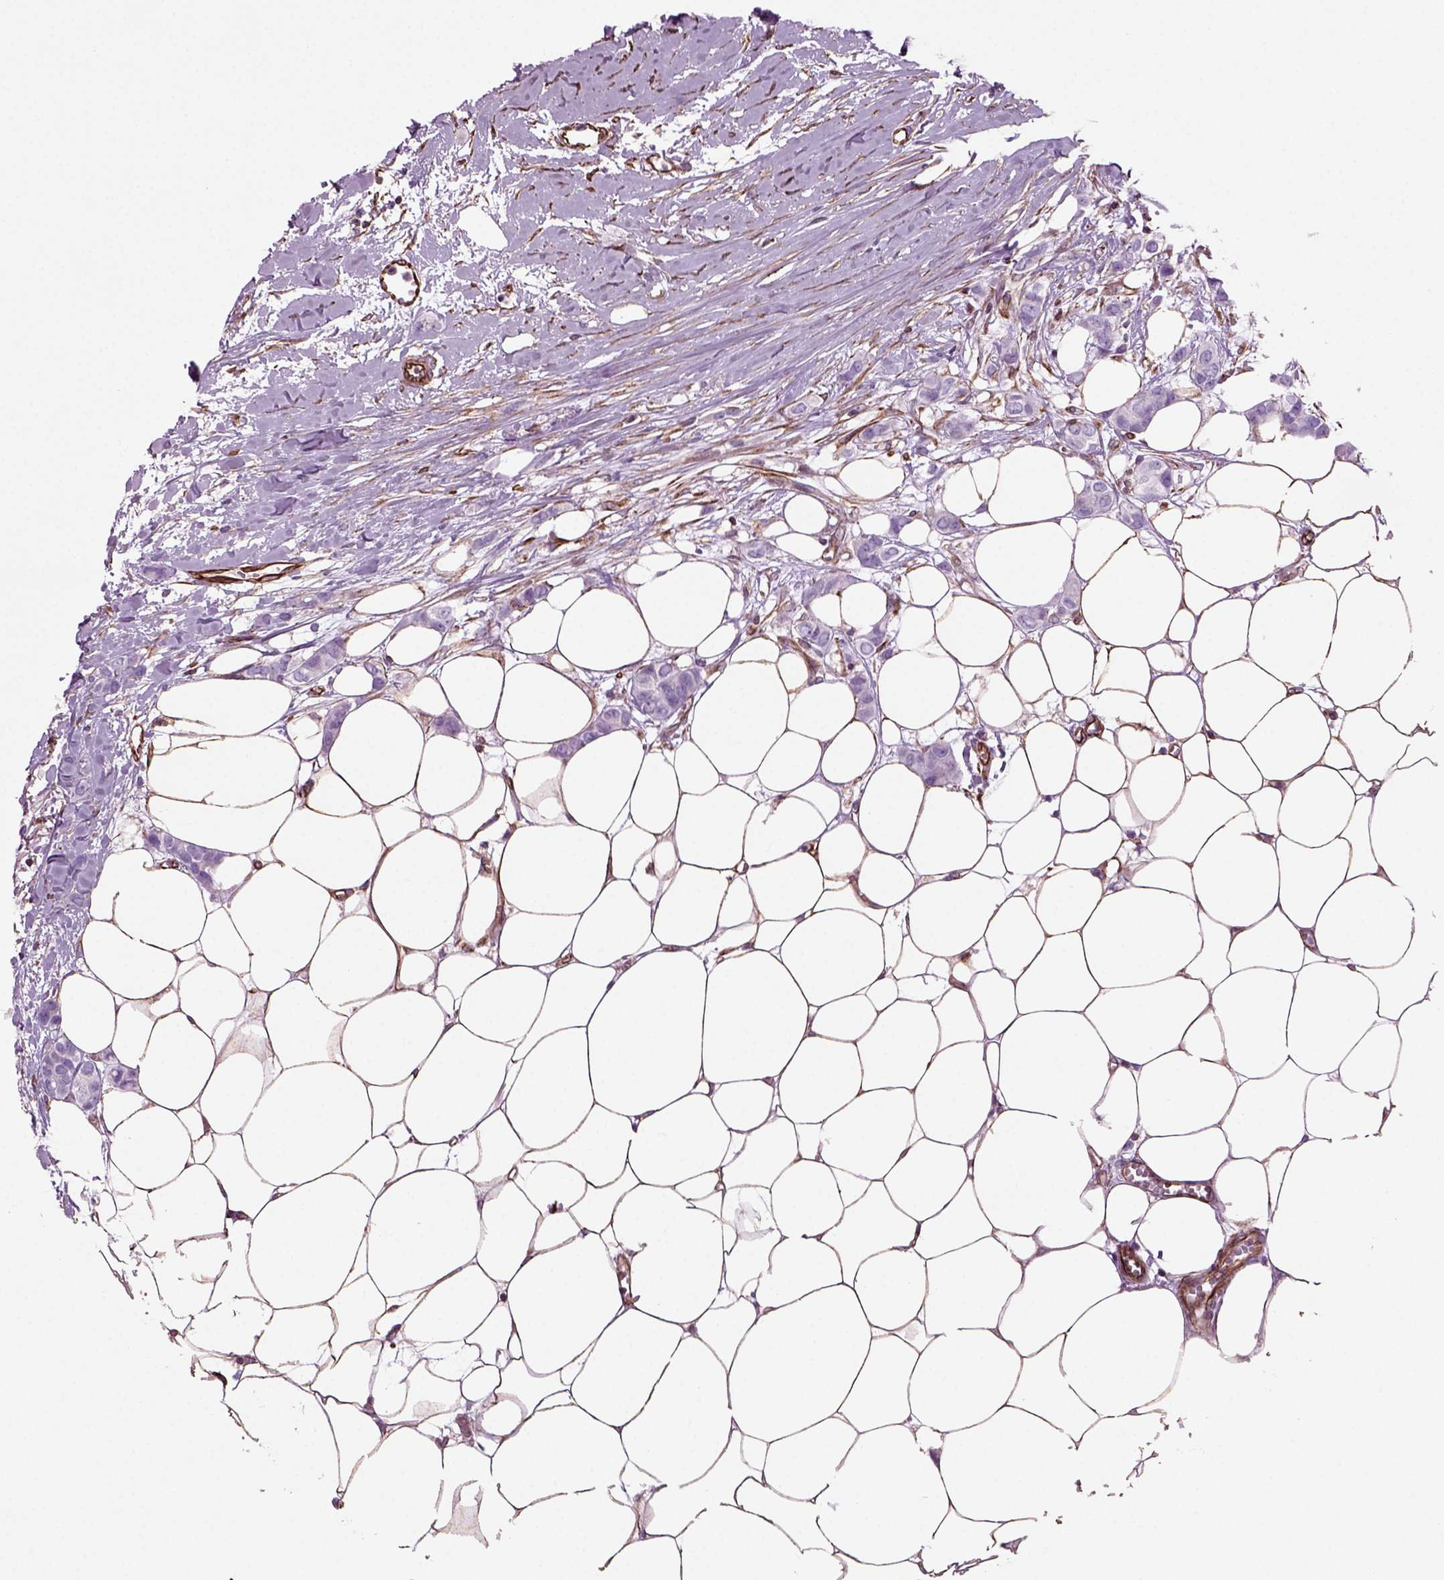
{"staining": {"intensity": "negative", "quantity": "none", "location": "none"}, "tissue": "breast cancer", "cell_type": "Tumor cells", "image_type": "cancer", "snomed": [{"axis": "morphology", "description": "Duct carcinoma"}, {"axis": "topography", "description": "Breast"}], "caption": "DAB (3,3'-diaminobenzidine) immunohistochemical staining of breast cancer (invasive ductal carcinoma) displays no significant expression in tumor cells.", "gene": "ACER3", "patient": {"sex": "female", "age": 85}}